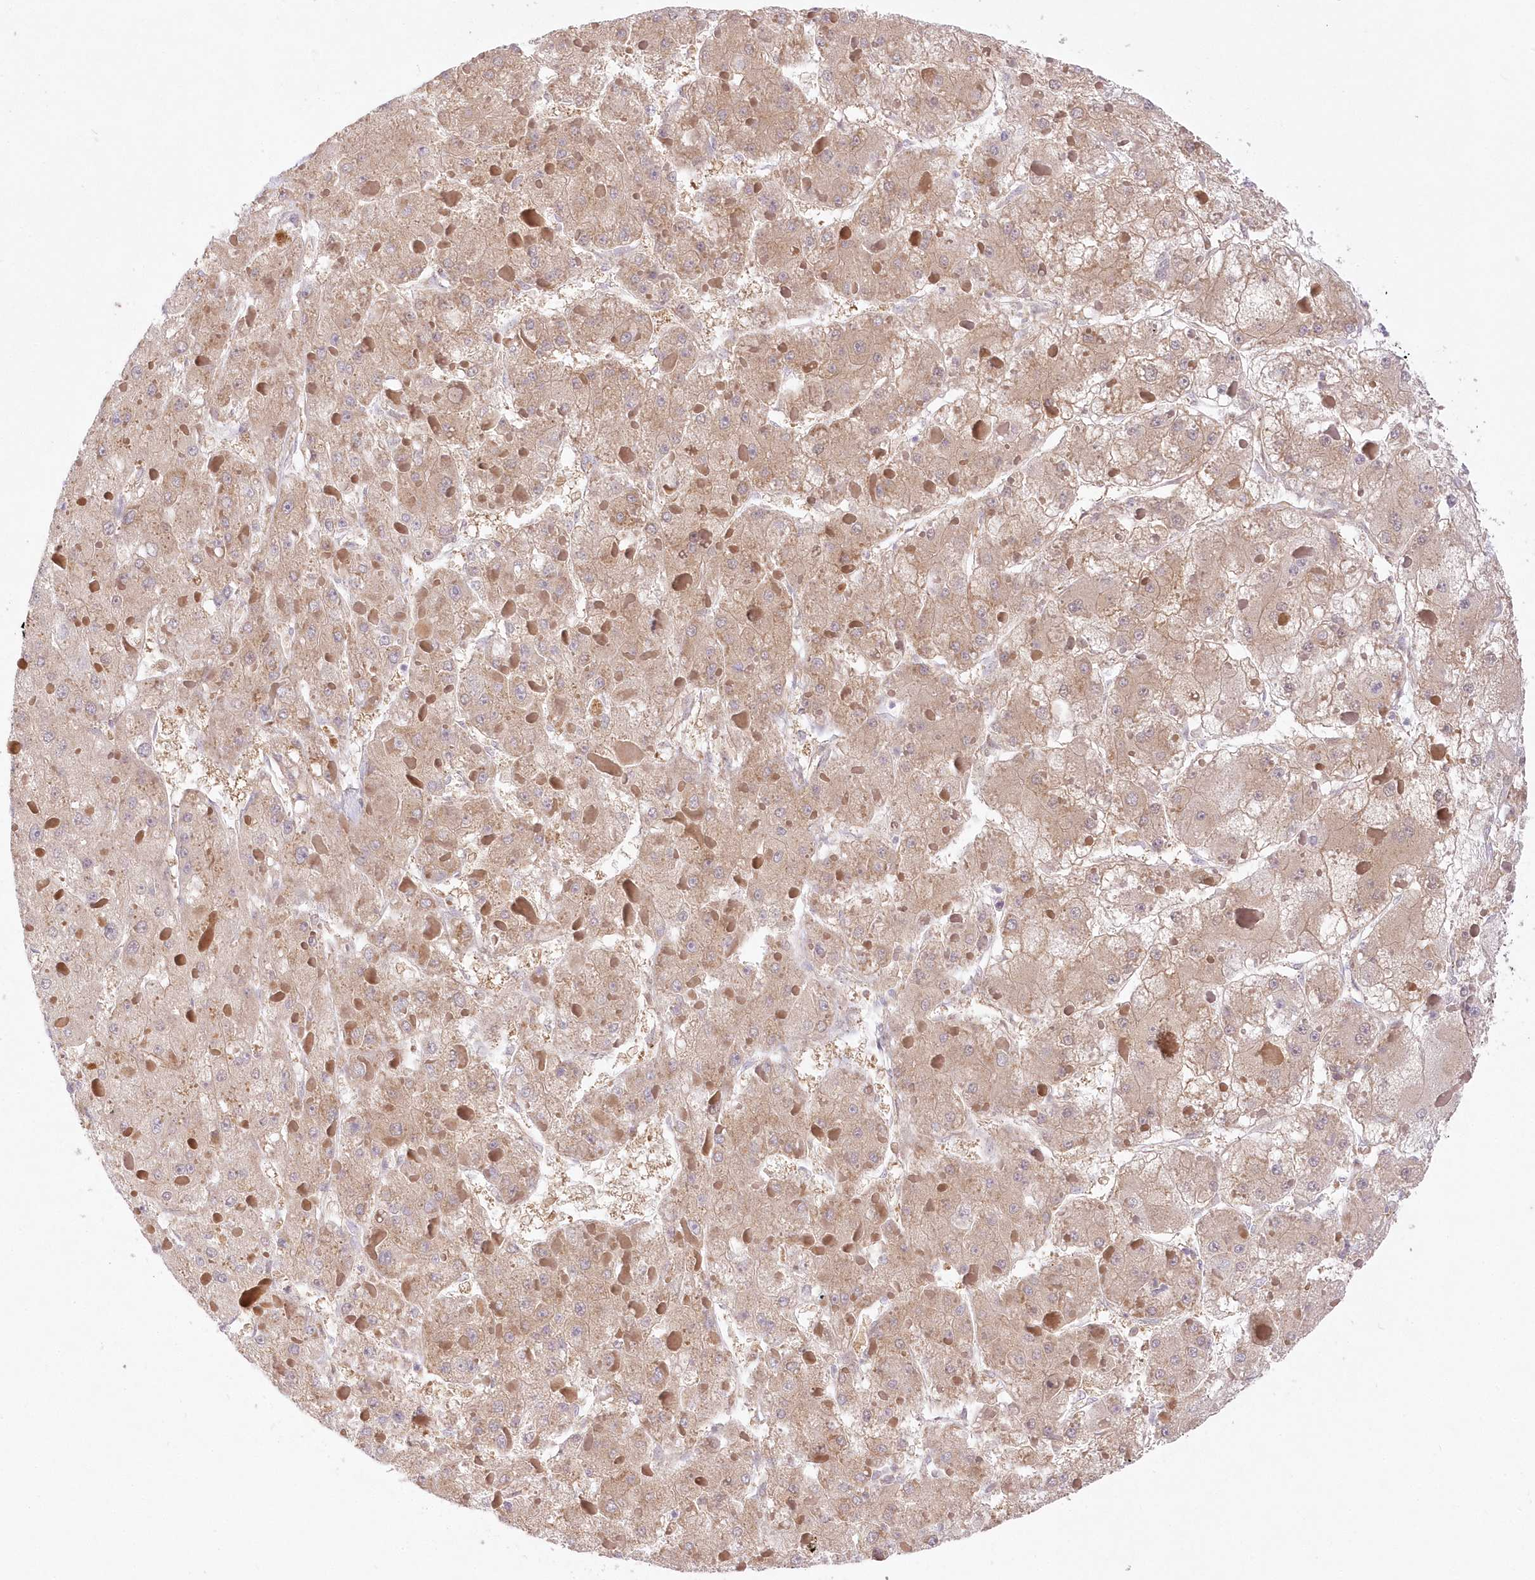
{"staining": {"intensity": "moderate", "quantity": ">75%", "location": "cytoplasmic/membranous"}, "tissue": "liver cancer", "cell_type": "Tumor cells", "image_type": "cancer", "snomed": [{"axis": "morphology", "description": "Carcinoma, Hepatocellular, NOS"}, {"axis": "topography", "description": "Liver"}], "caption": "Immunohistochemical staining of human liver hepatocellular carcinoma demonstrates moderate cytoplasmic/membranous protein expression in approximately >75% of tumor cells. The protein is shown in brown color, while the nuclei are stained blue.", "gene": "RNPEP", "patient": {"sex": "female", "age": 73}}